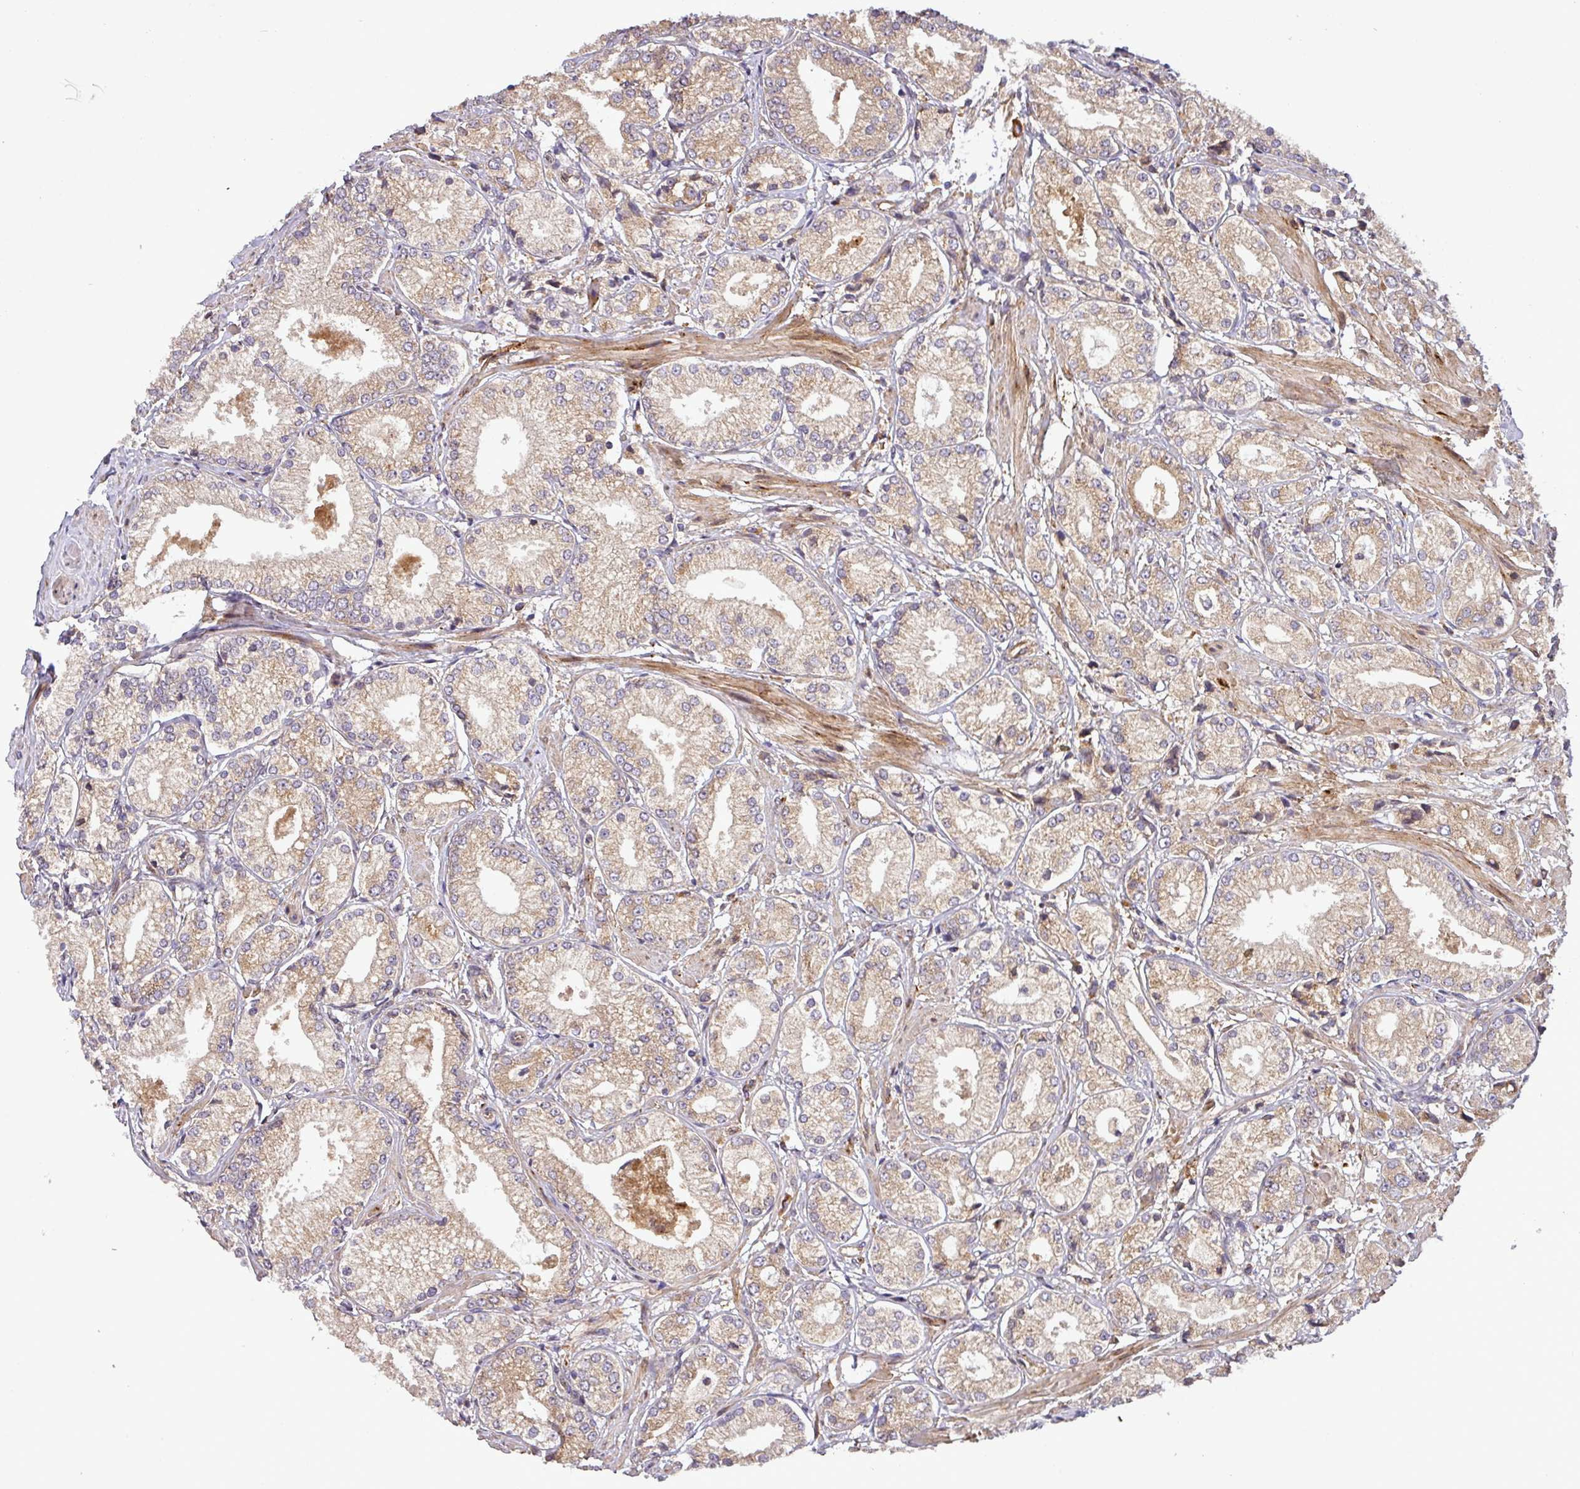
{"staining": {"intensity": "moderate", "quantity": ">75%", "location": "cytoplasmic/membranous"}, "tissue": "prostate cancer", "cell_type": "Tumor cells", "image_type": "cancer", "snomed": [{"axis": "morphology", "description": "Adenocarcinoma, High grade"}, {"axis": "topography", "description": "Prostate and seminal vesicle, NOS"}], "caption": "IHC staining of prostate cancer, which demonstrates medium levels of moderate cytoplasmic/membranous expression in about >75% of tumor cells indicating moderate cytoplasmic/membranous protein positivity. The staining was performed using DAB (brown) for protein detection and nuclei were counterstained in hematoxylin (blue).", "gene": "ART1", "patient": {"sex": "male", "age": 64}}